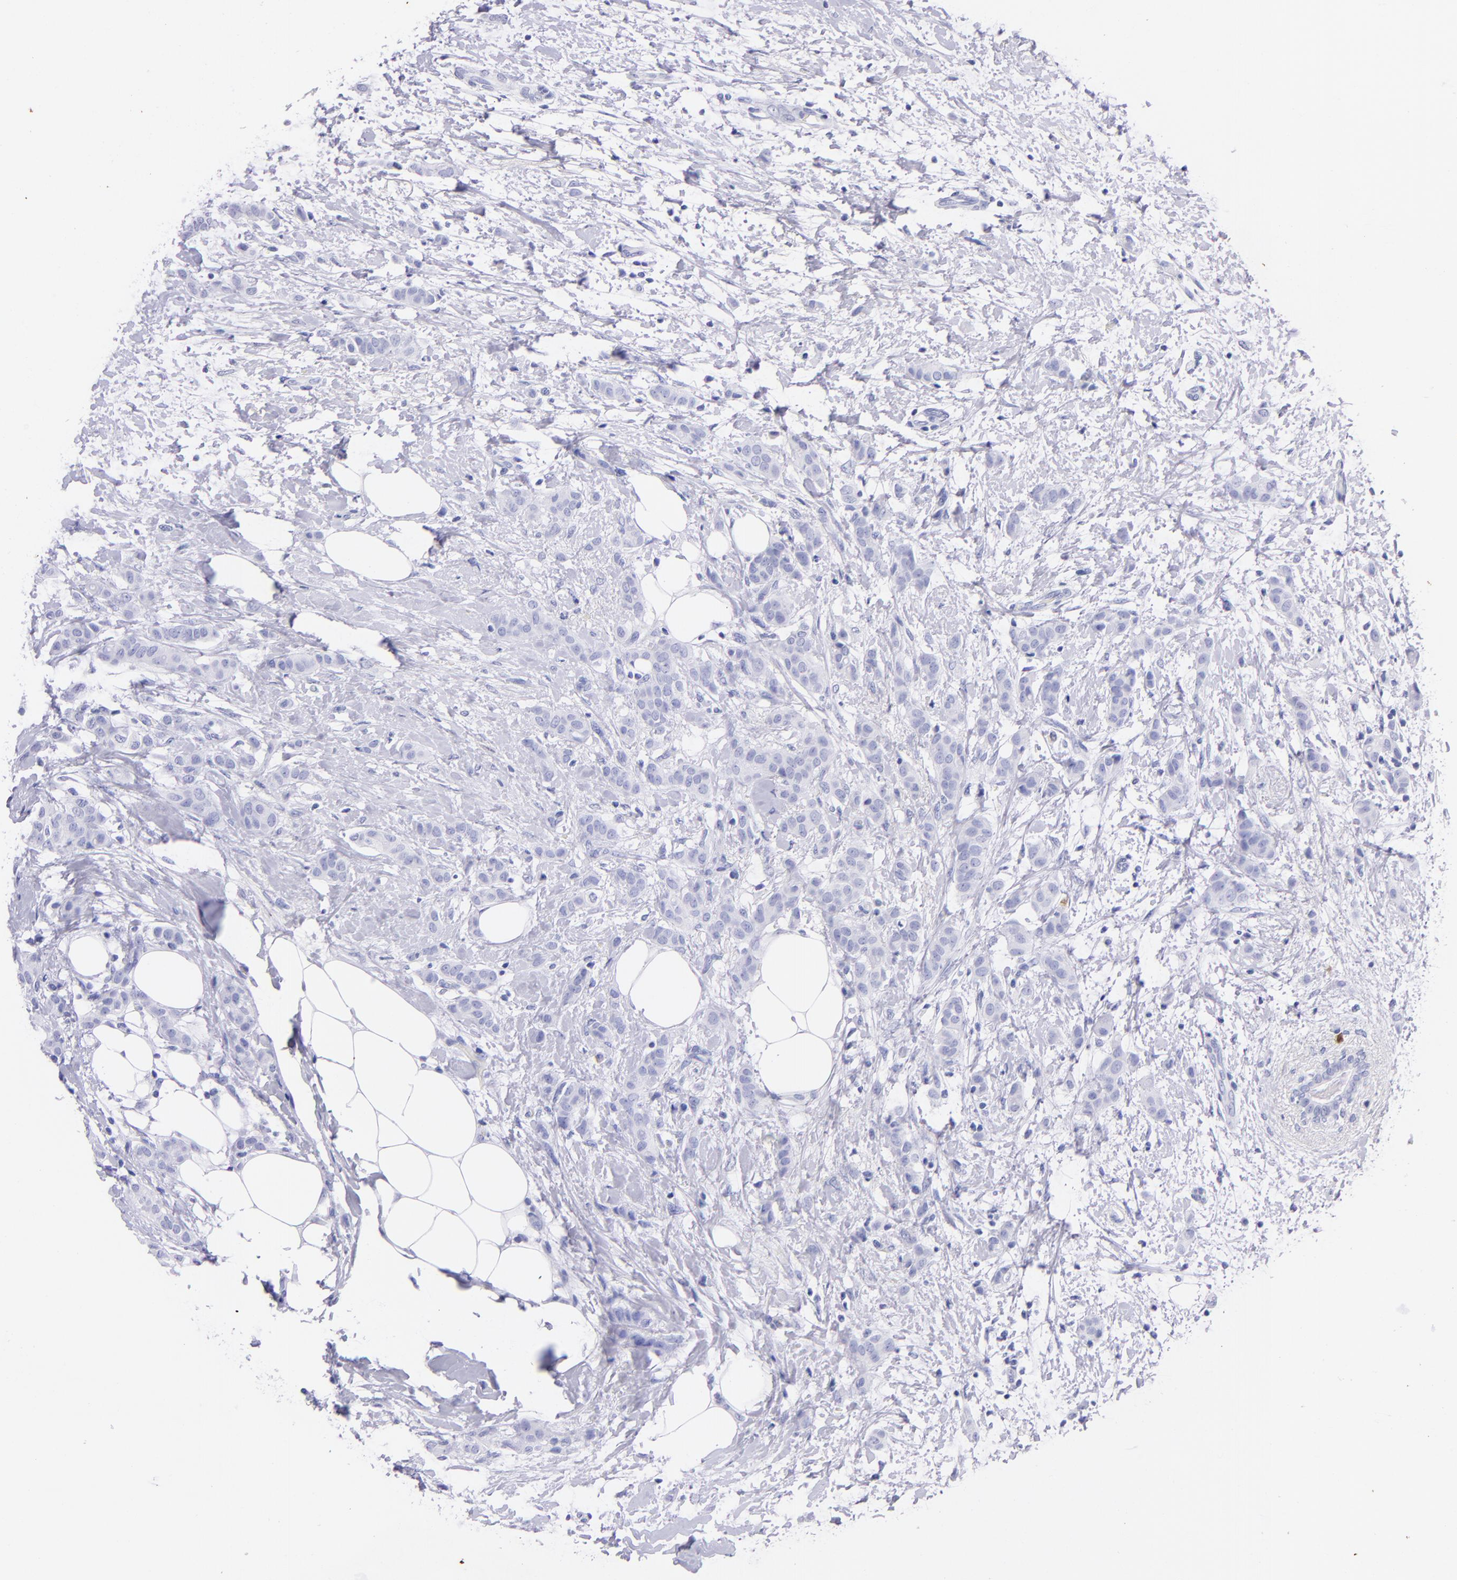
{"staining": {"intensity": "negative", "quantity": "none", "location": "none"}, "tissue": "breast cancer", "cell_type": "Tumor cells", "image_type": "cancer", "snomed": [{"axis": "morphology", "description": "Lobular carcinoma"}, {"axis": "topography", "description": "Breast"}], "caption": "This photomicrograph is of breast cancer stained with immunohistochemistry (IHC) to label a protein in brown with the nuclei are counter-stained blue. There is no positivity in tumor cells.", "gene": "UCHL1", "patient": {"sex": "female", "age": 55}}